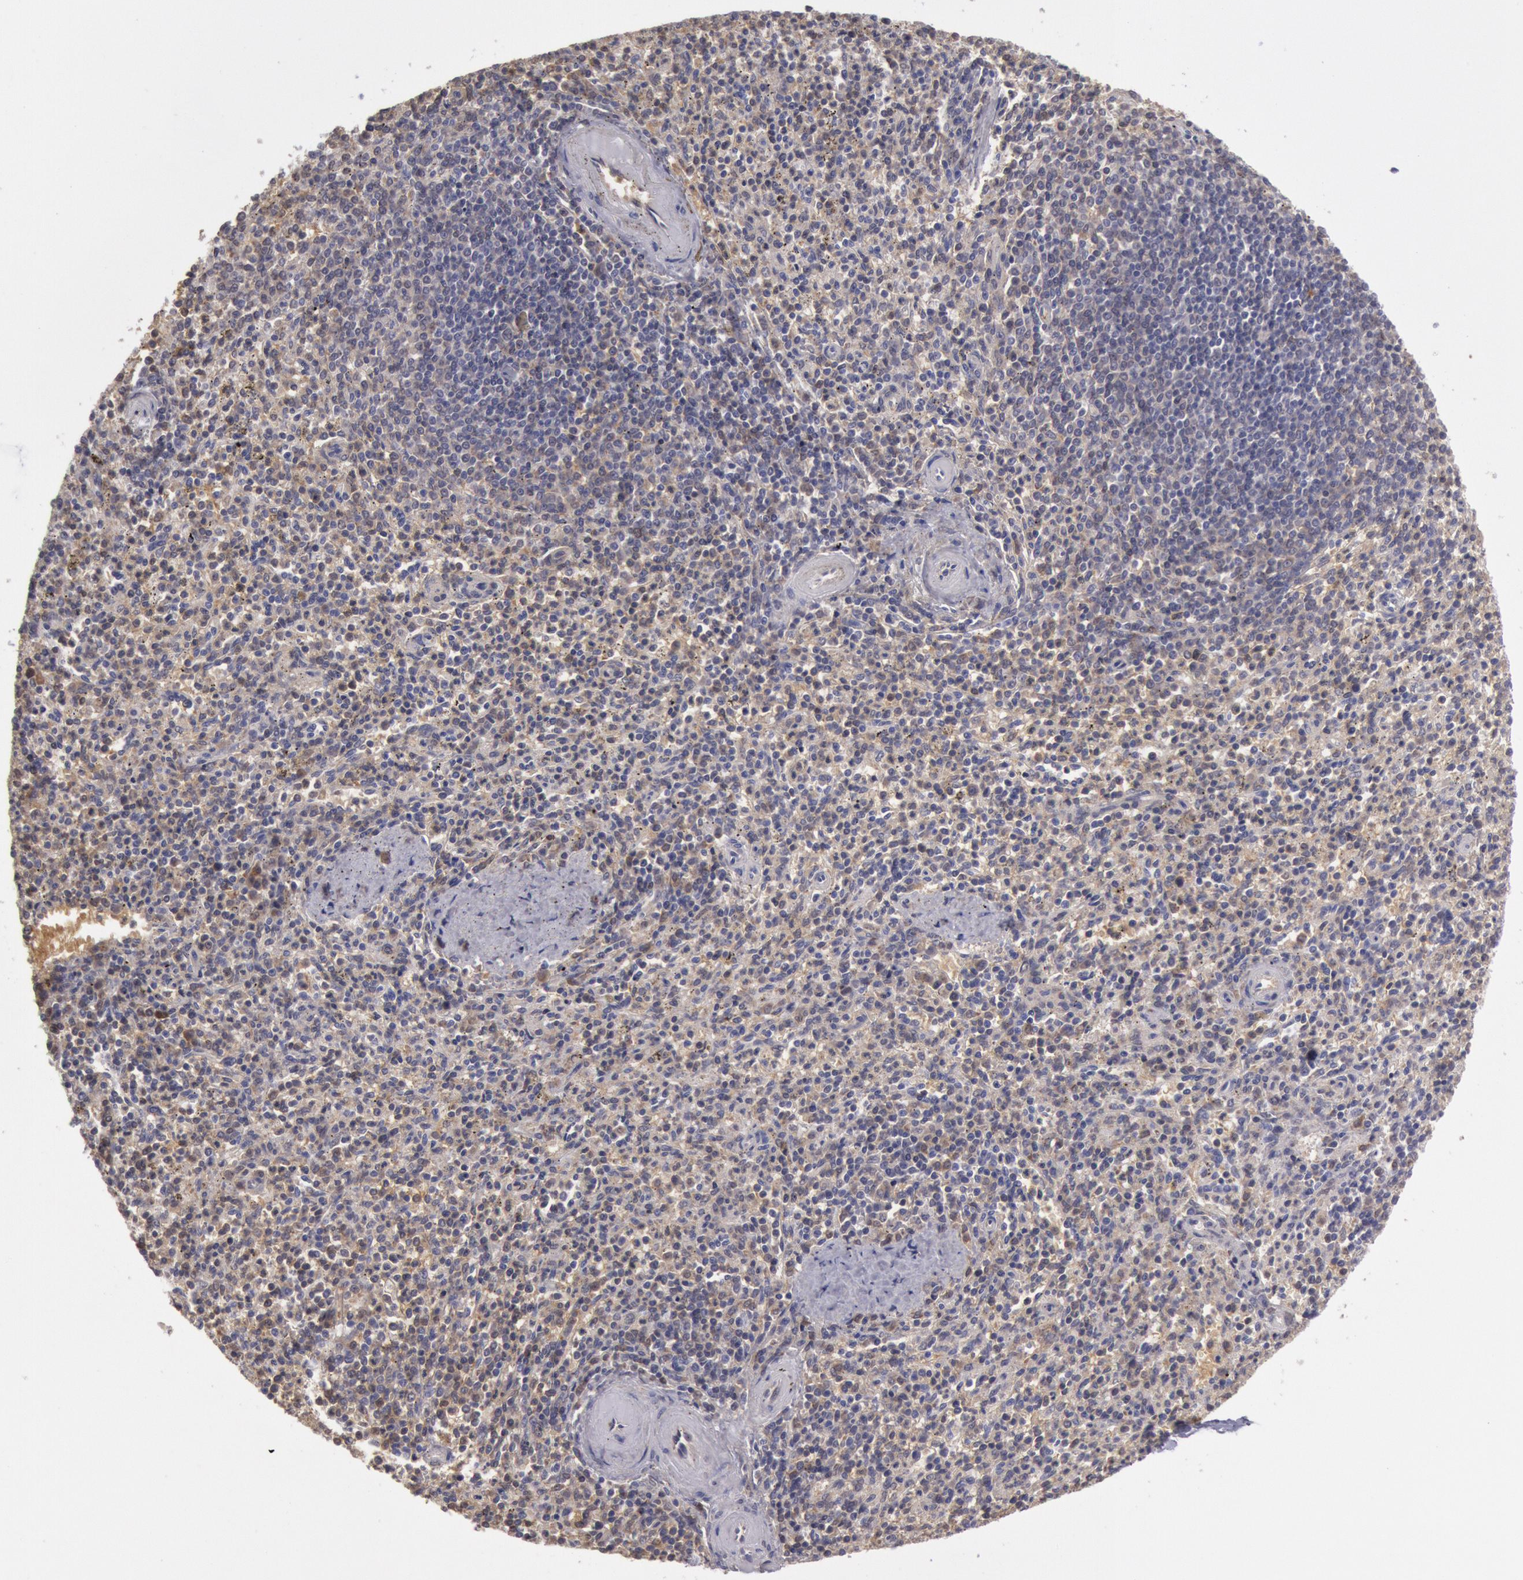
{"staining": {"intensity": "weak", "quantity": "<25%", "location": "cytoplasmic/membranous"}, "tissue": "spleen", "cell_type": "Cells in red pulp", "image_type": "normal", "snomed": [{"axis": "morphology", "description": "Normal tissue, NOS"}, {"axis": "topography", "description": "Spleen"}], "caption": "A micrograph of human spleen is negative for staining in cells in red pulp. (DAB (3,3'-diaminobenzidine) immunohistochemistry (IHC) with hematoxylin counter stain).", "gene": "MPST", "patient": {"sex": "male", "age": 72}}